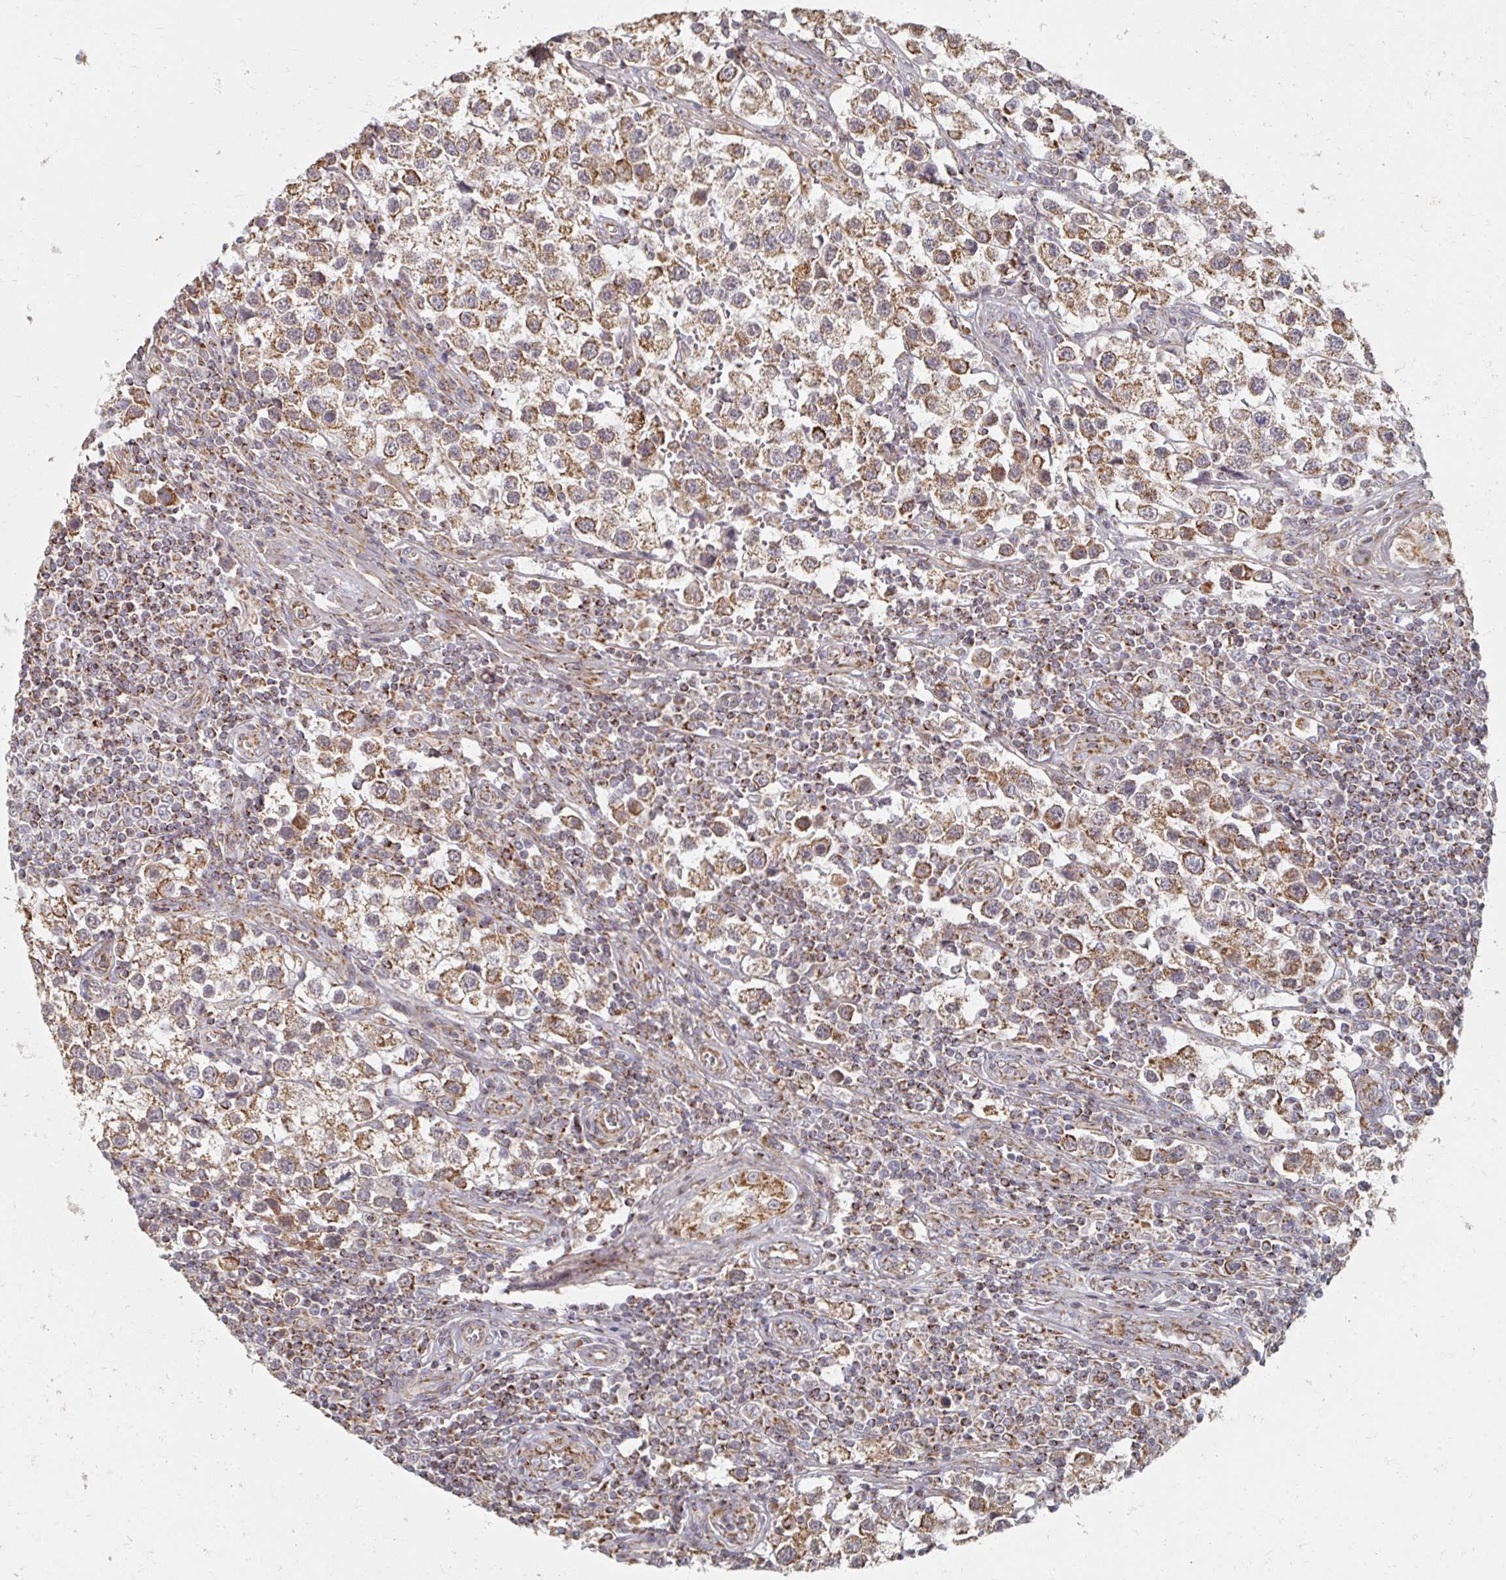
{"staining": {"intensity": "moderate", "quantity": ">75%", "location": "cytoplasmic/membranous"}, "tissue": "testis cancer", "cell_type": "Tumor cells", "image_type": "cancer", "snomed": [{"axis": "morphology", "description": "Seminoma, NOS"}, {"axis": "topography", "description": "Testis"}], "caption": "Human seminoma (testis) stained for a protein (brown) demonstrates moderate cytoplasmic/membranous positive expression in approximately >75% of tumor cells.", "gene": "MAVS", "patient": {"sex": "male", "age": 34}}